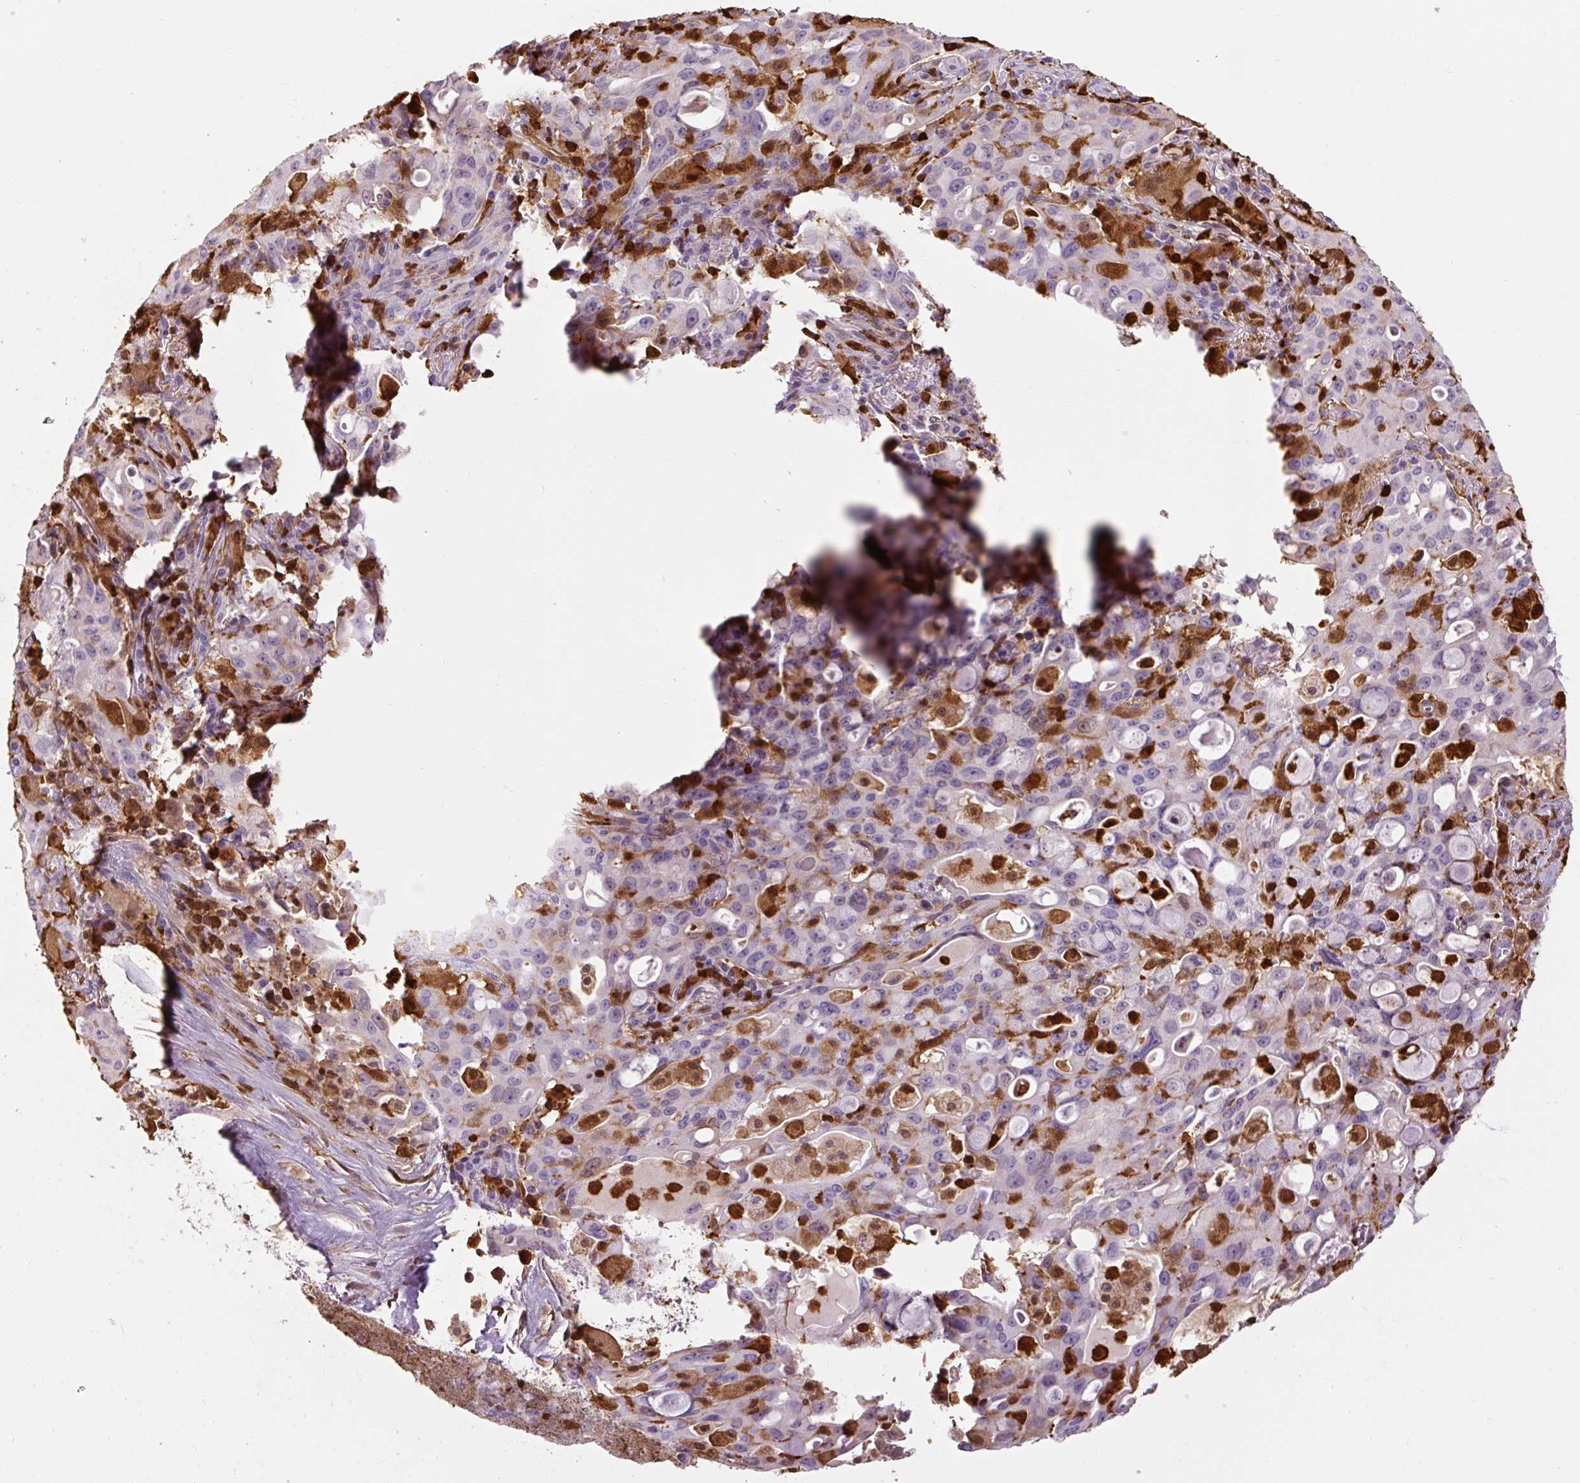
{"staining": {"intensity": "weak", "quantity": "<25%", "location": "cytoplasmic/membranous"}, "tissue": "lung cancer", "cell_type": "Tumor cells", "image_type": "cancer", "snomed": [{"axis": "morphology", "description": "Adenocarcinoma, NOS"}, {"axis": "topography", "description": "Lung"}], "caption": "Lung cancer (adenocarcinoma) was stained to show a protein in brown. There is no significant expression in tumor cells. The staining is performed using DAB brown chromogen with nuclei counter-stained in using hematoxylin.", "gene": "S100A4", "patient": {"sex": "female", "age": 44}}